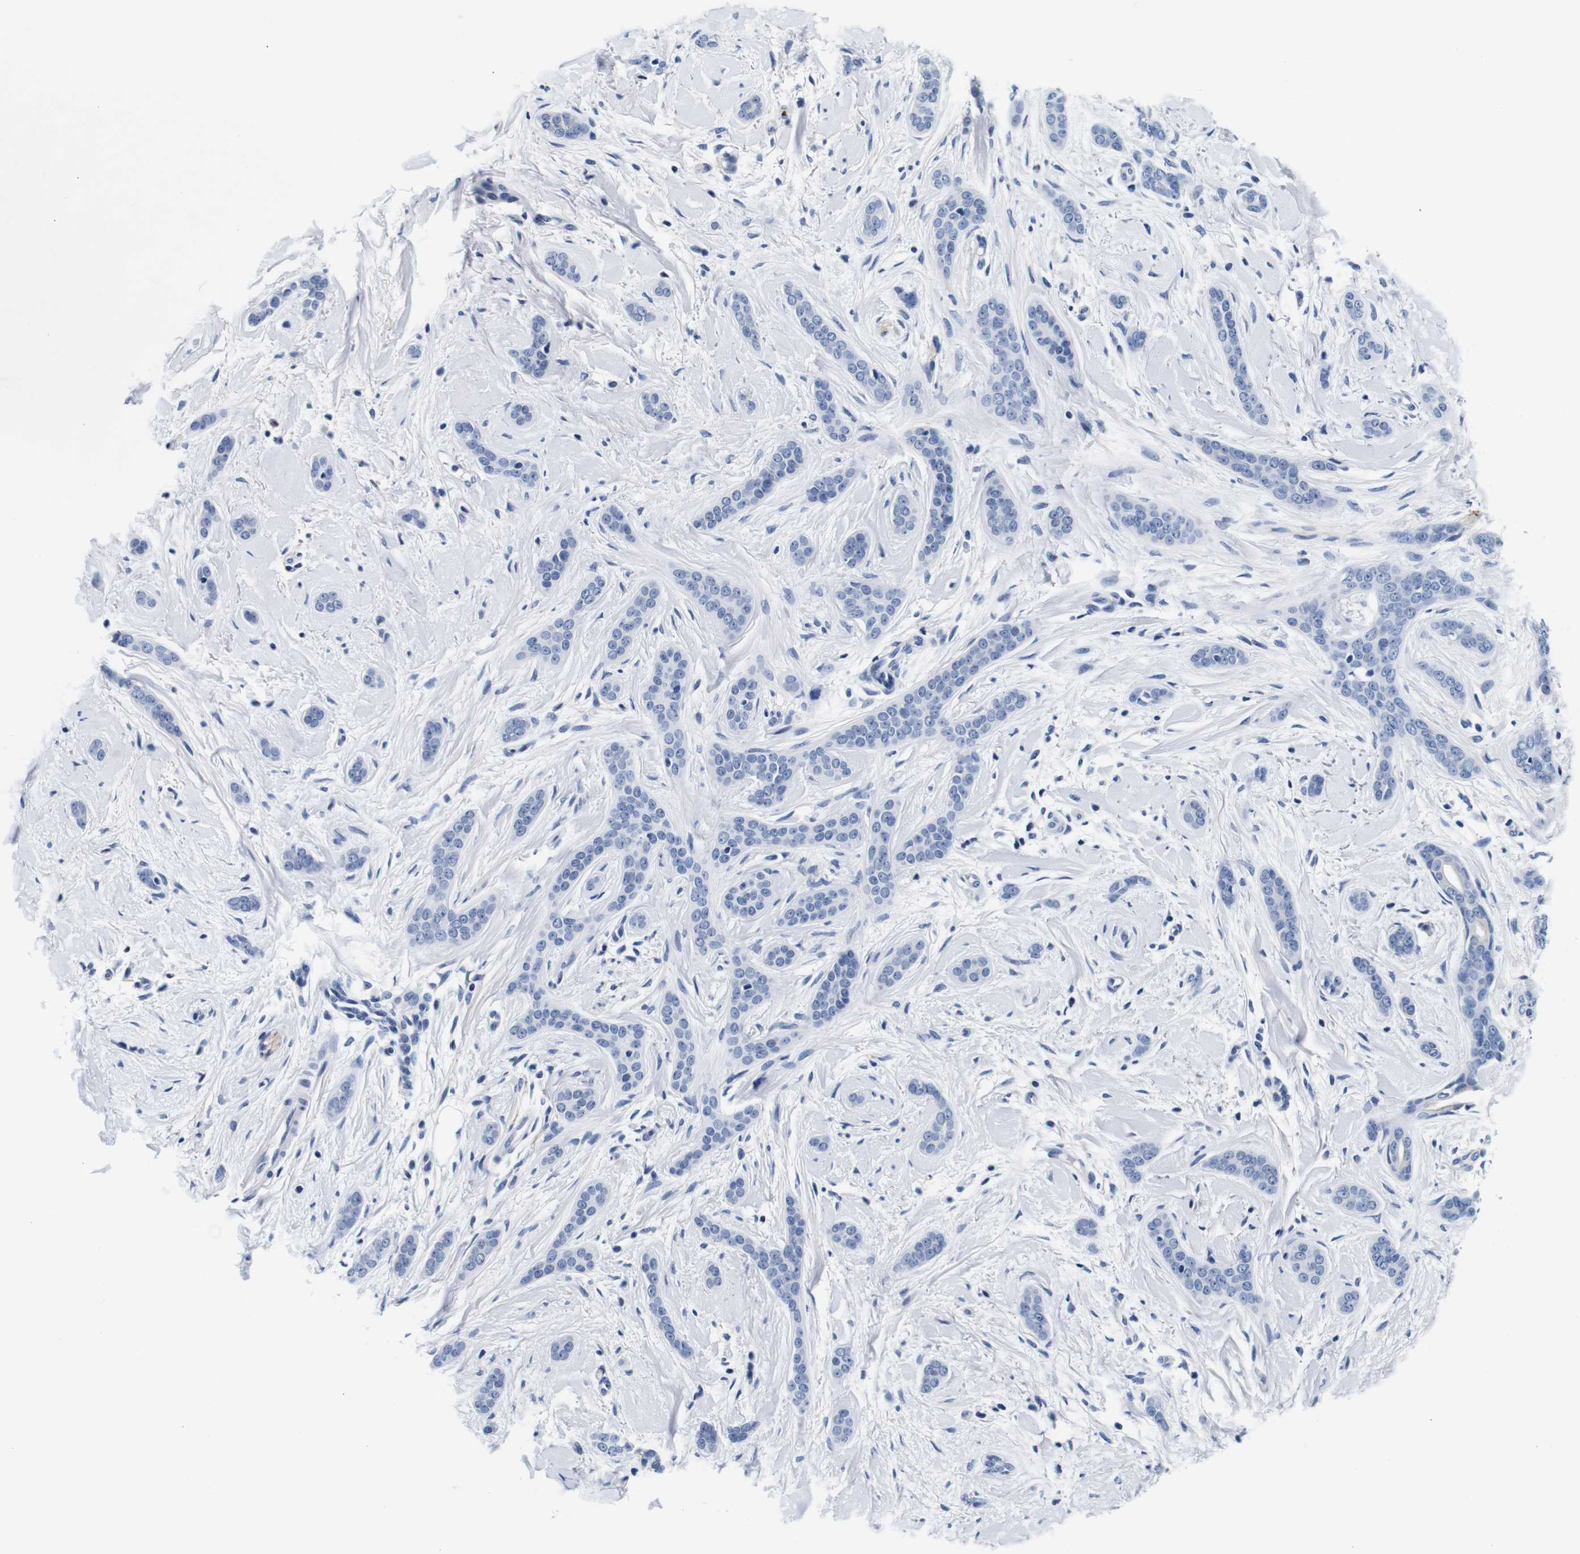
{"staining": {"intensity": "negative", "quantity": "none", "location": "none"}, "tissue": "skin cancer", "cell_type": "Tumor cells", "image_type": "cancer", "snomed": [{"axis": "morphology", "description": "Basal cell carcinoma"}, {"axis": "morphology", "description": "Adnexal tumor, benign"}, {"axis": "topography", "description": "Skin"}], "caption": "Immunohistochemical staining of skin basal cell carcinoma reveals no significant expression in tumor cells.", "gene": "GP1BA", "patient": {"sex": "female", "age": 42}}